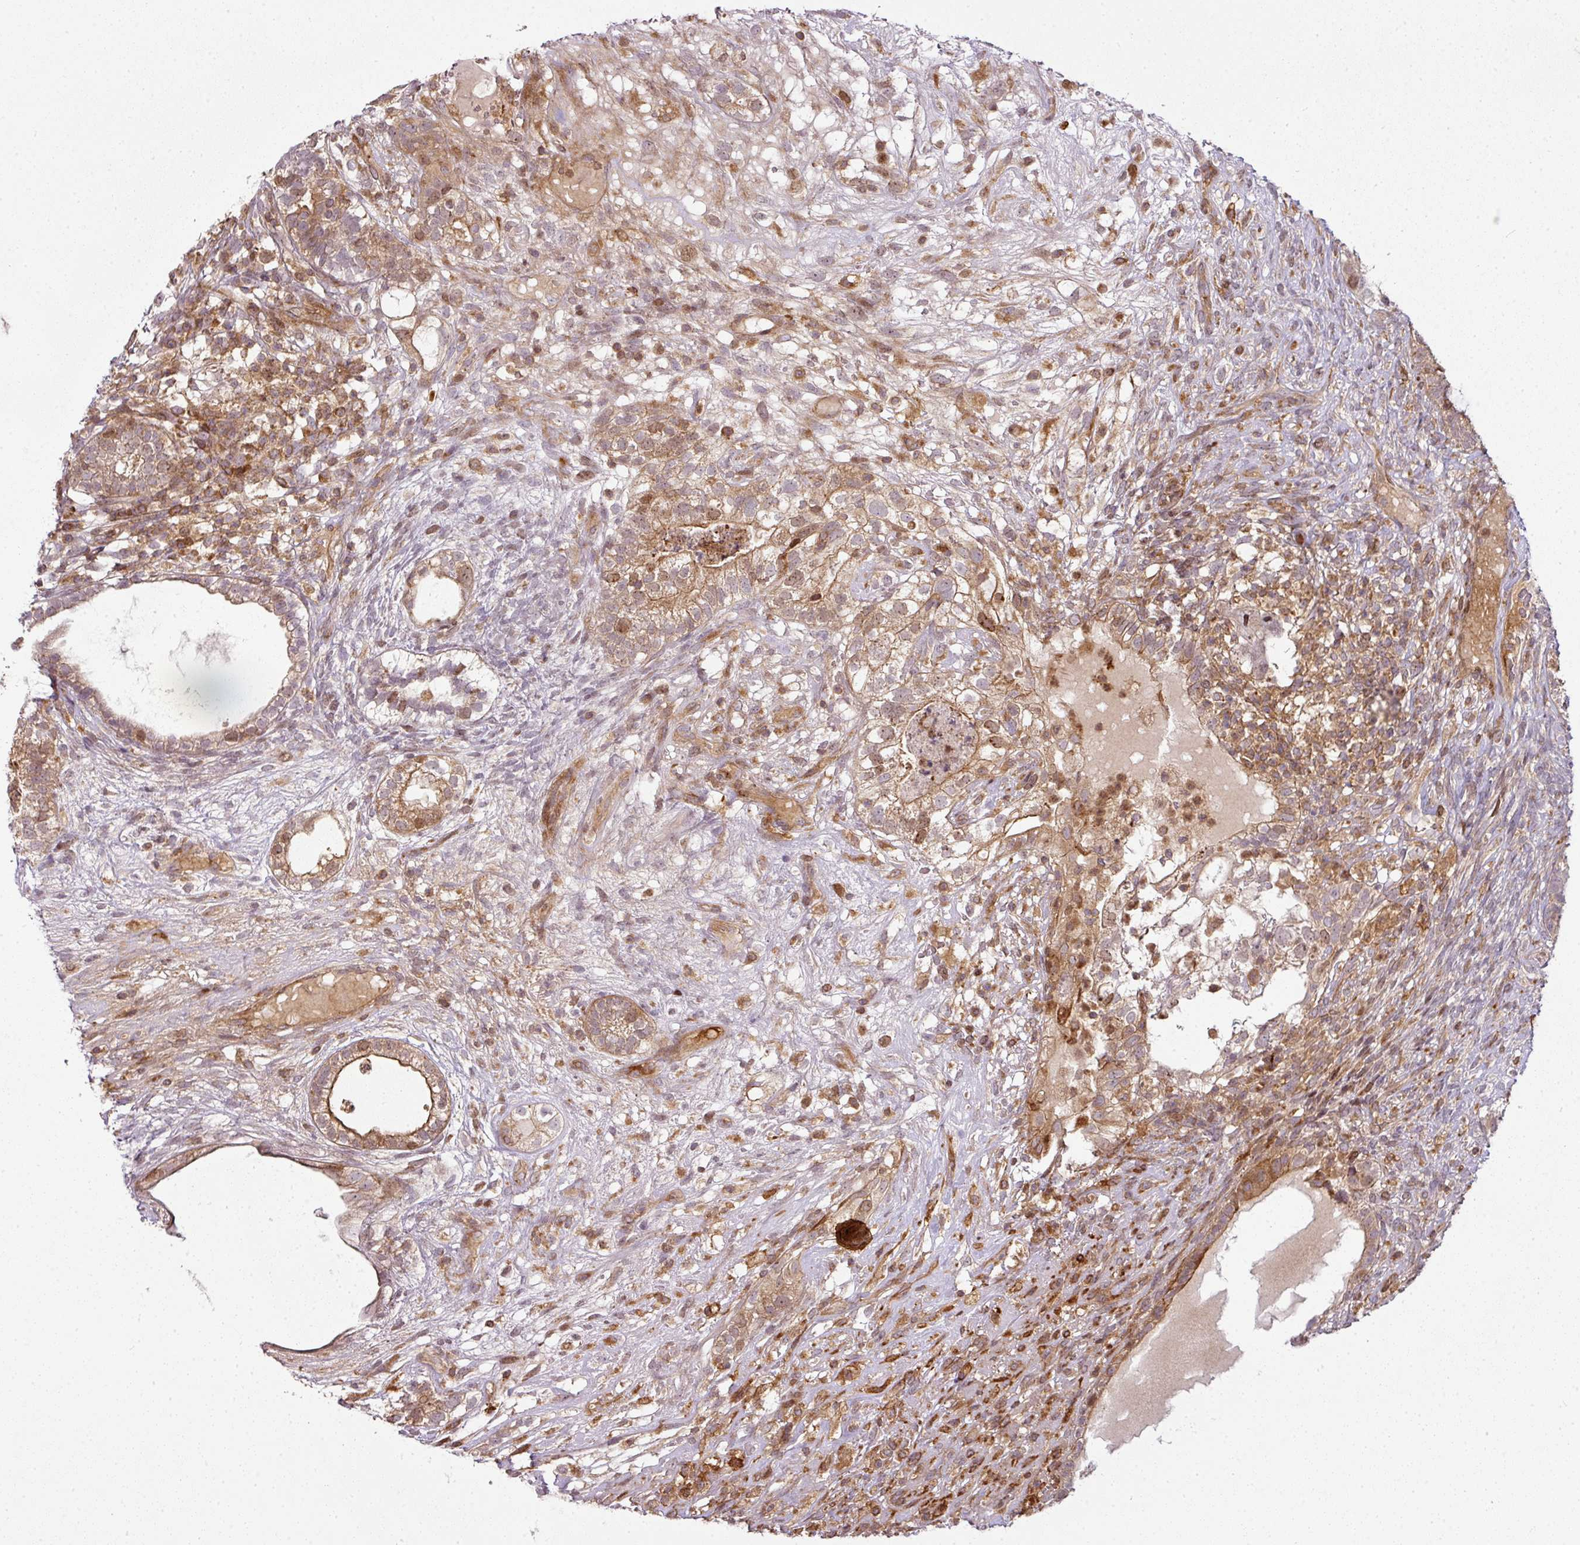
{"staining": {"intensity": "moderate", "quantity": "25%-75%", "location": "cytoplasmic/membranous,nuclear"}, "tissue": "testis cancer", "cell_type": "Tumor cells", "image_type": "cancer", "snomed": [{"axis": "morphology", "description": "Seminoma, NOS"}, {"axis": "morphology", "description": "Carcinoma, Embryonal, NOS"}, {"axis": "topography", "description": "Testis"}], "caption": "The photomicrograph demonstrates immunohistochemical staining of embryonal carcinoma (testis). There is moderate cytoplasmic/membranous and nuclear staining is identified in about 25%-75% of tumor cells.", "gene": "ATAT1", "patient": {"sex": "male", "age": 41}}